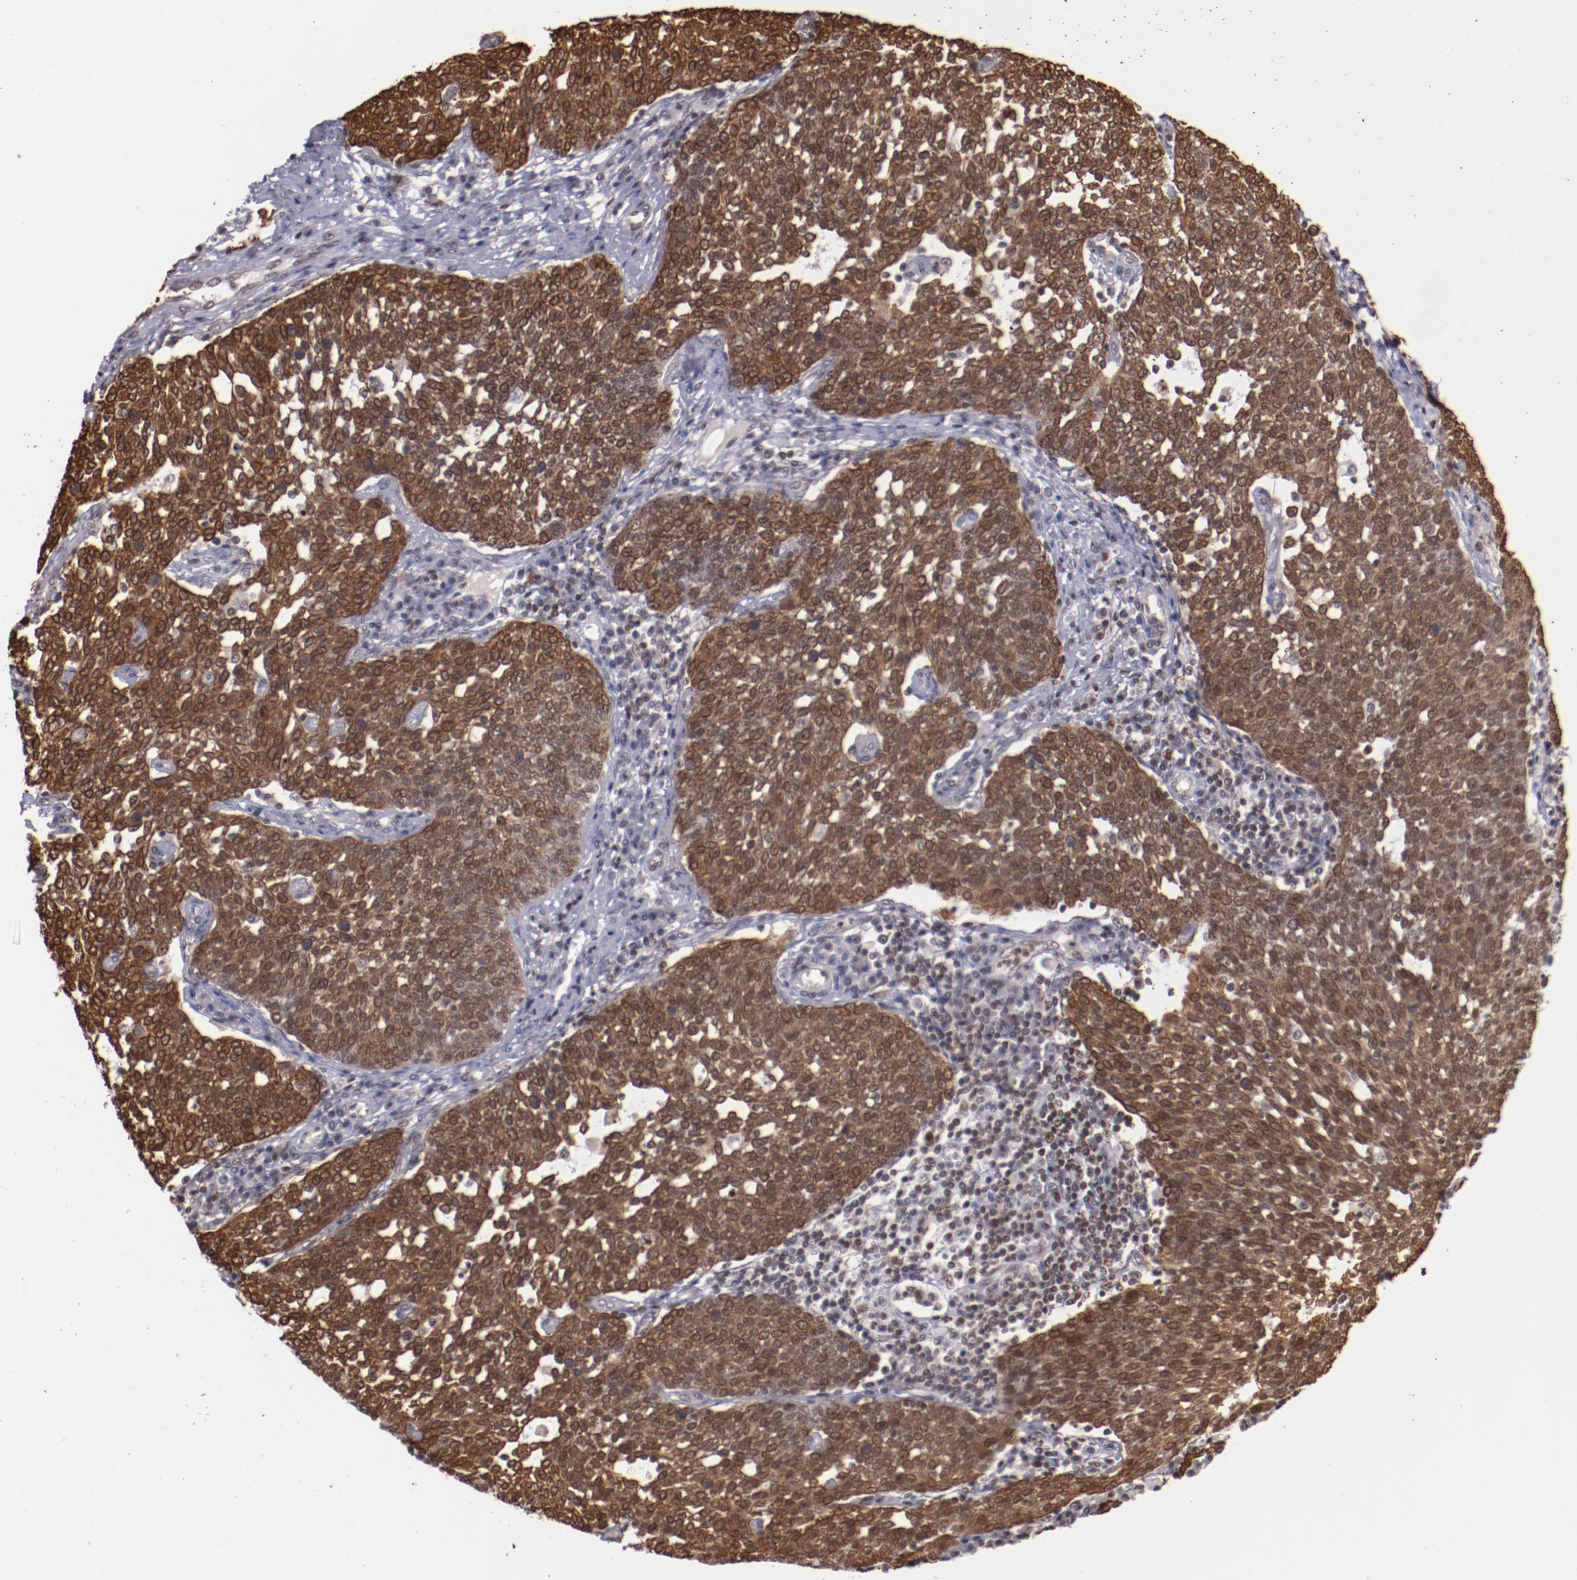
{"staining": {"intensity": "moderate", "quantity": ">75%", "location": "cytoplasmic/membranous,nuclear"}, "tissue": "cervical cancer", "cell_type": "Tumor cells", "image_type": "cancer", "snomed": [{"axis": "morphology", "description": "Squamous cell carcinoma, NOS"}, {"axis": "topography", "description": "Cervix"}], "caption": "This micrograph exhibits immunohistochemistry staining of cervical cancer, with medium moderate cytoplasmic/membranous and nuclear expression in approximately >75% of tumor cells.", "gene": "STAG2", "patient": {"sex": "female", "age": 34}}